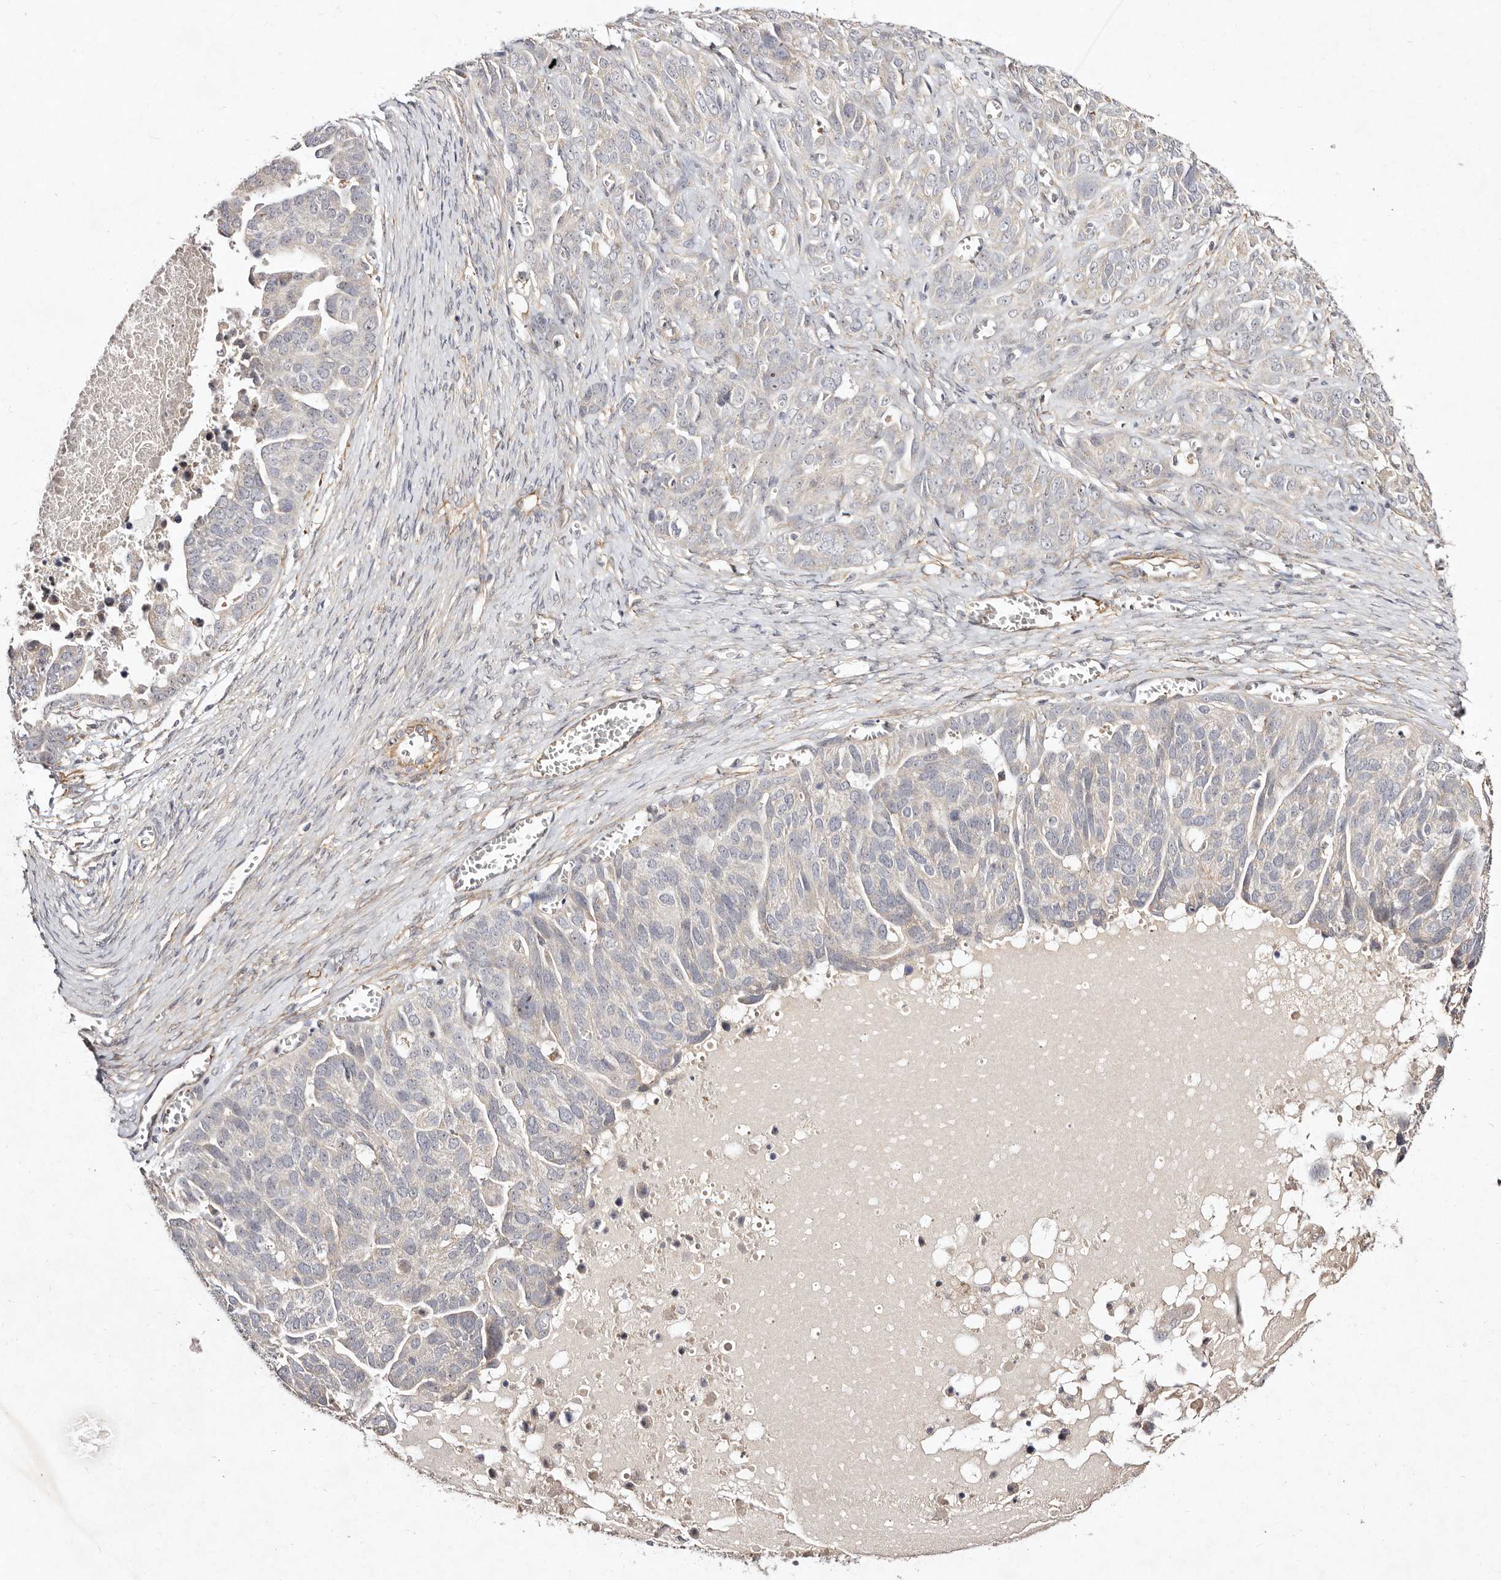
{"staining": {"intensity": "negative", "quantity": "none", "location": "none"}, "tissue": "ovarian cancer", "cell_type": "Tumor cells", "image_type": "cancer", "snomed": [{"axis": "morphology", "description": "Cystadenocarcinoma, serous, NOS"}, {"axis": "topography", "description": "Ovary"}], "caption": "Tumor cells are negative for protein expression in human ovarian cancer.", "gene": "MTMR11", "patient": {"sex": "female", "age": 44}}